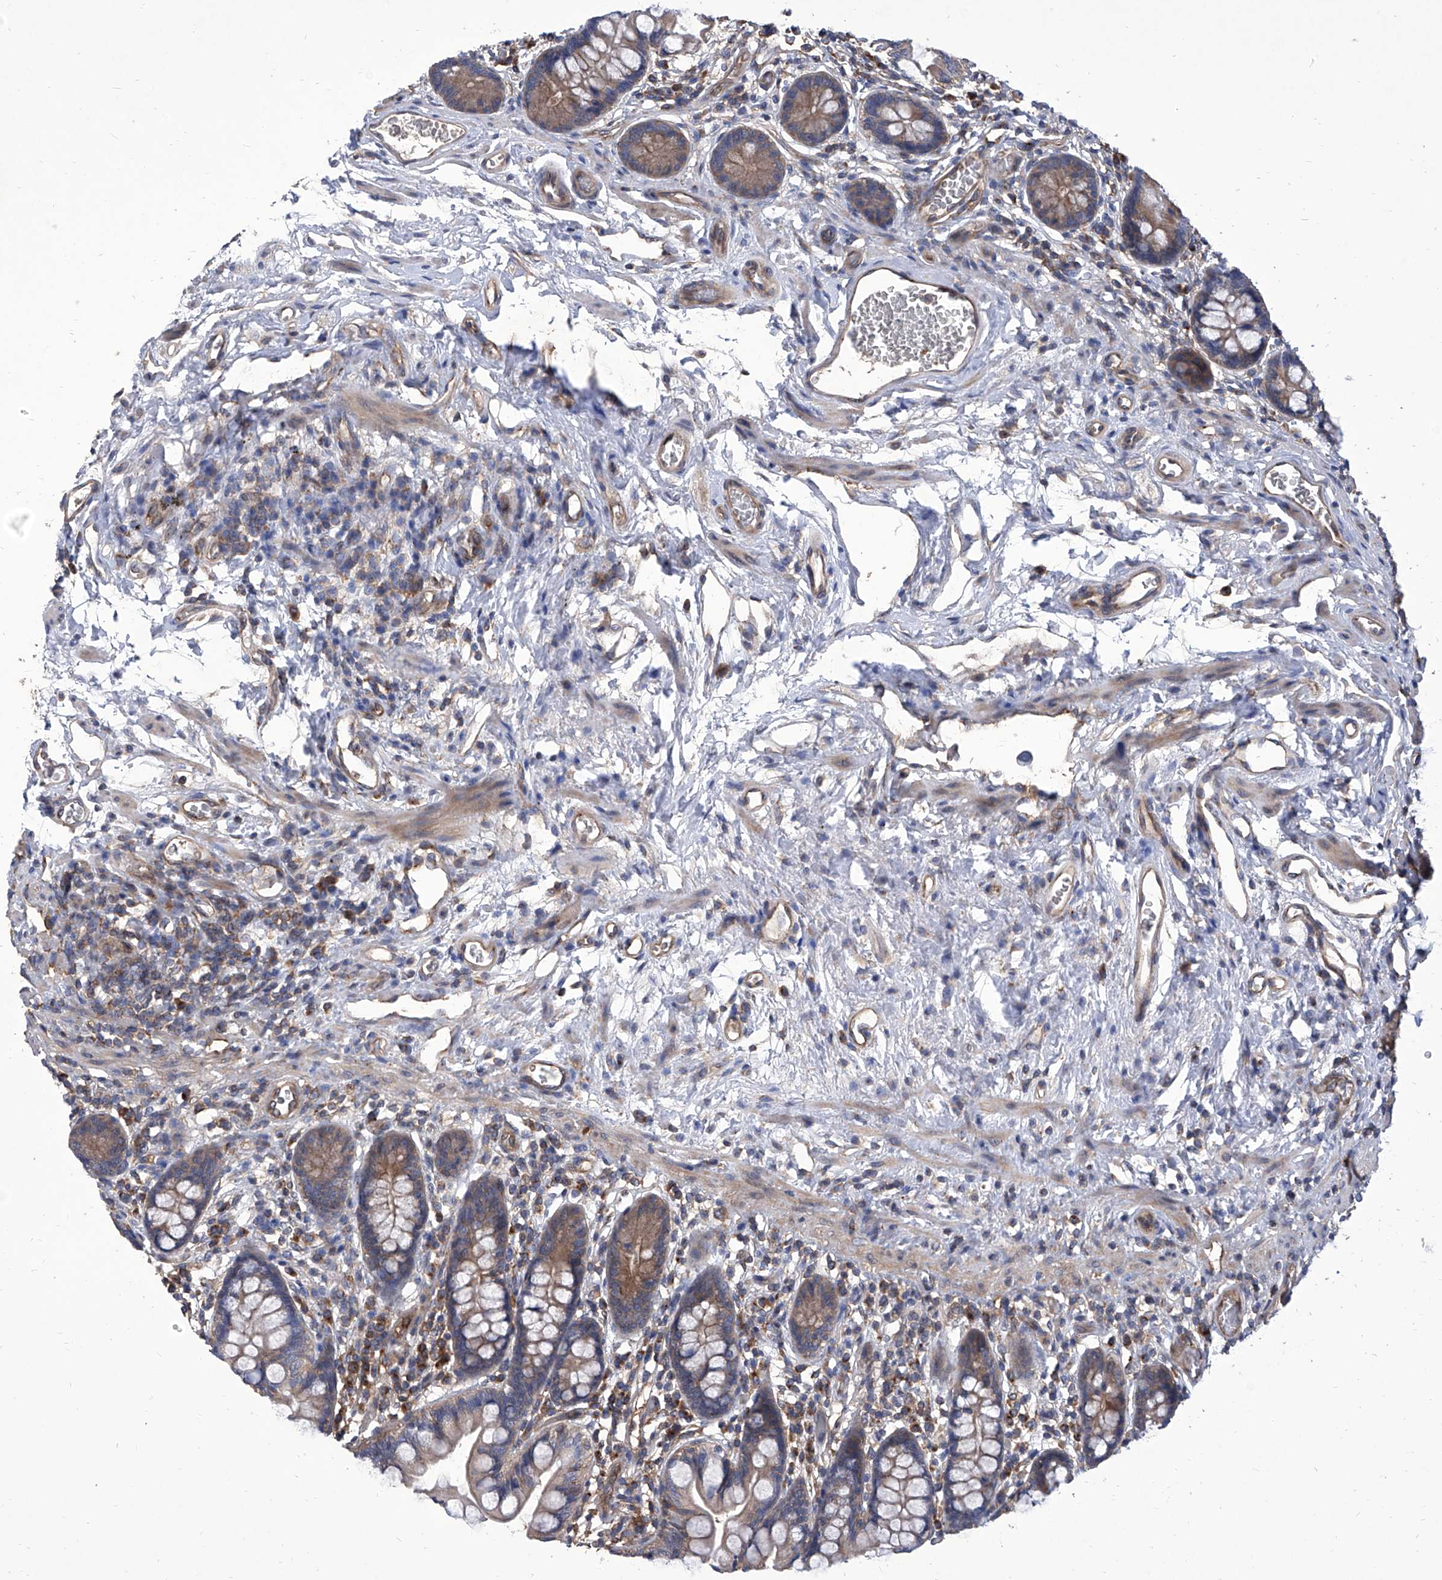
{"staining": {"intensity": "moderate", "quantity": ">75%", "location": "cytoplasmic/membranous"}, "tissue": "small intestine", "cell_type": "Glandular cells", "image_type": "normal", "snomed": [{"axis": "morphology", "description": "Normal tissue, NOS"}, {"axis": "topography", "description": "Small intestine"}], "caption": "Glandular cells reveal moderate cytoplasmic/membranous positivity in about >75% of cells in unremarkable small intestine.", "gene": "TJAP1", "patient": {"sex": "male", "age": 52}}